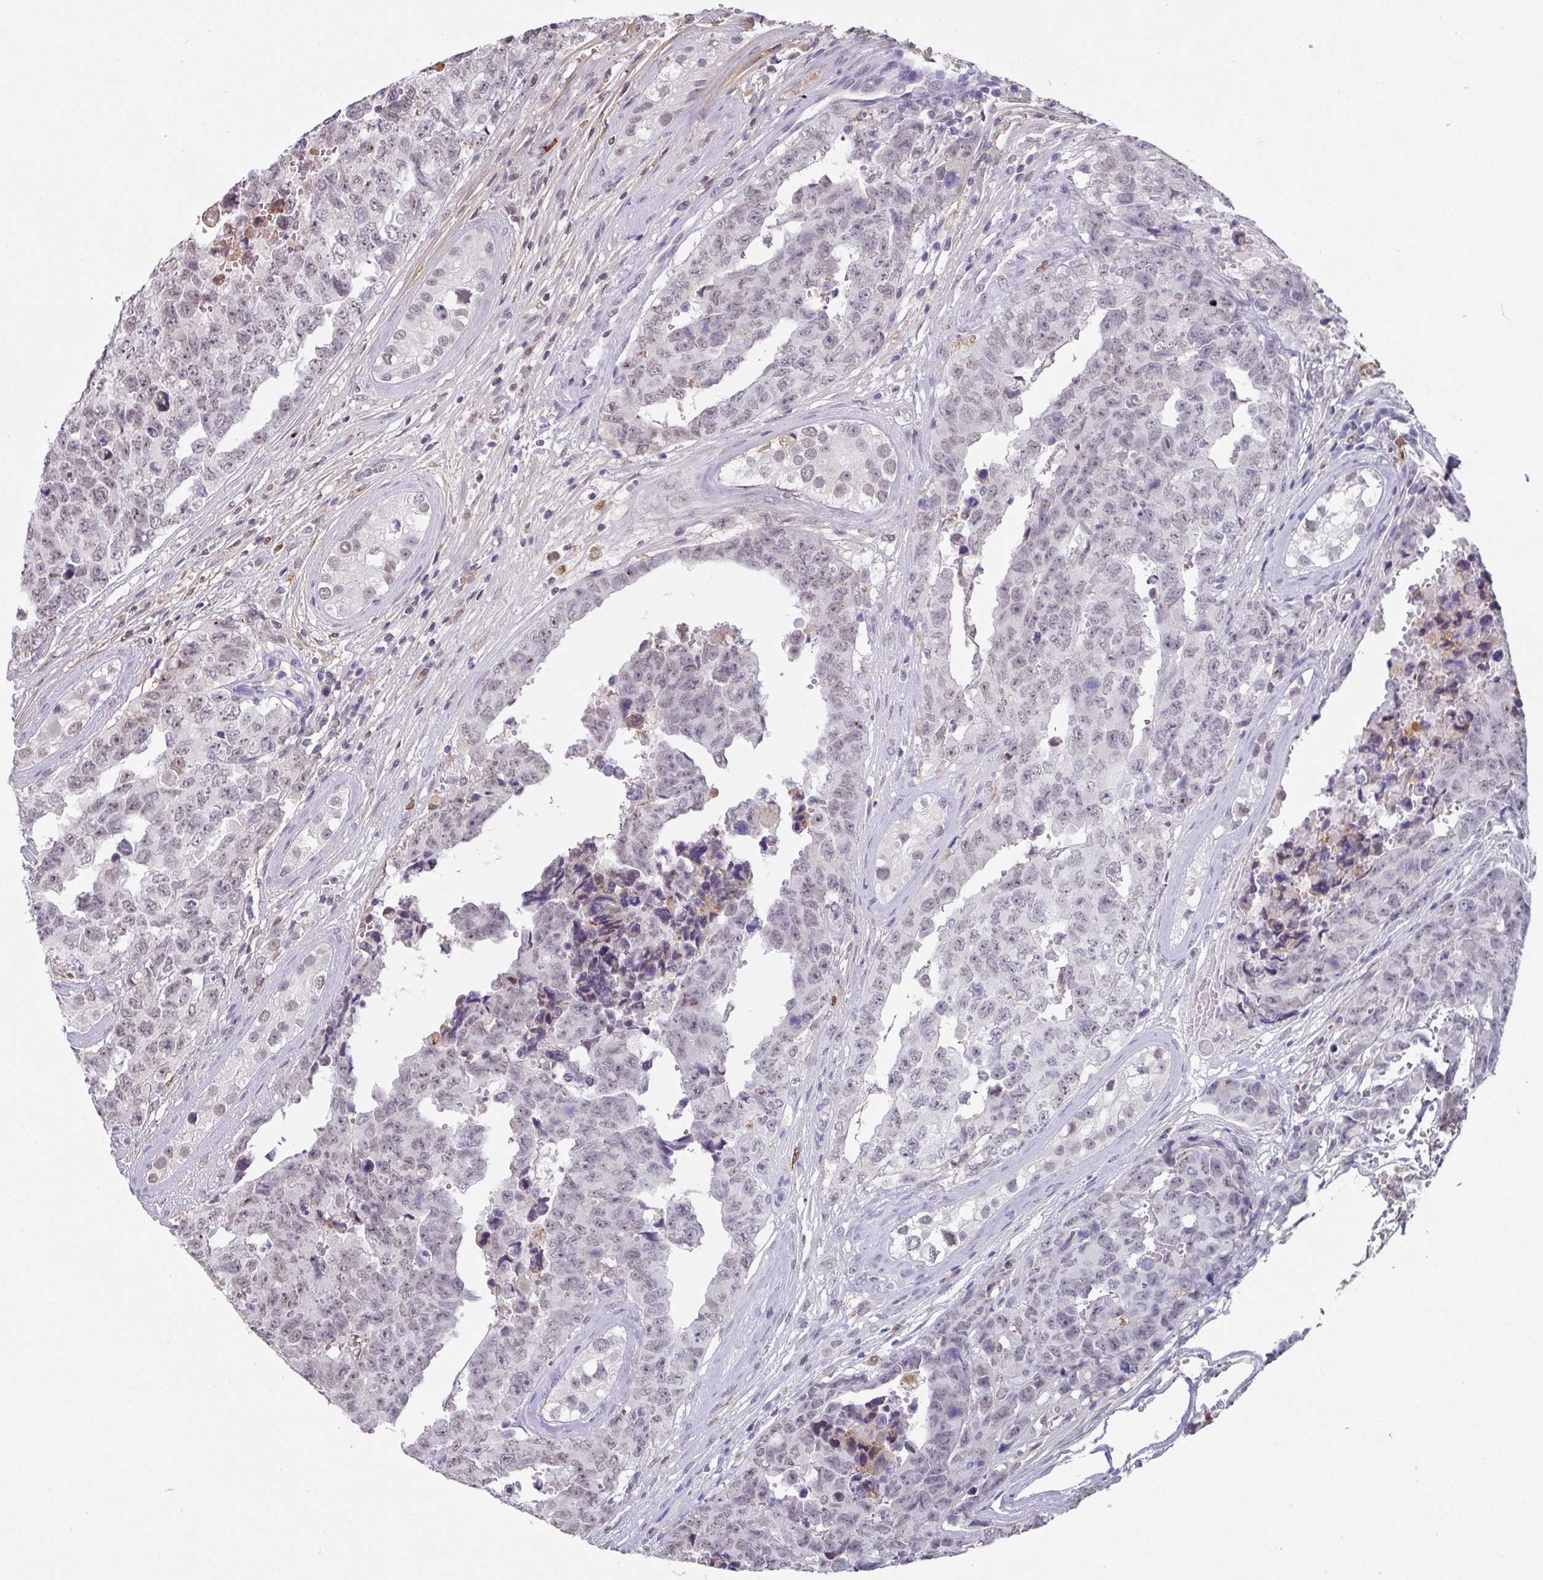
{"staining": {"intensity": "weak", "quantity": "25%-75%", "location": "nuclear"}, "tissue": "testis cancer", "cell_type": "Tumor cells", "image_type": "cancer", "snomed": [{"axis": "morphology", "description": "Normal tissue, NOS"}, {"axis": "morphology", "description": "Carcinoma, Embryonal, NOS"}, {"axis": "topography", "description": "Testis"}, {"axis": "topography", "description": "Epididymis"}], "caption": "About 25%-75% of tumor cells in human embryonal carcinoma (testis) exhibit weak nuclear protein positivity as visualized by brown immunohistochemical staining.", "gene": "C1QB", "patient": {"sex": "male", "age": 25}}